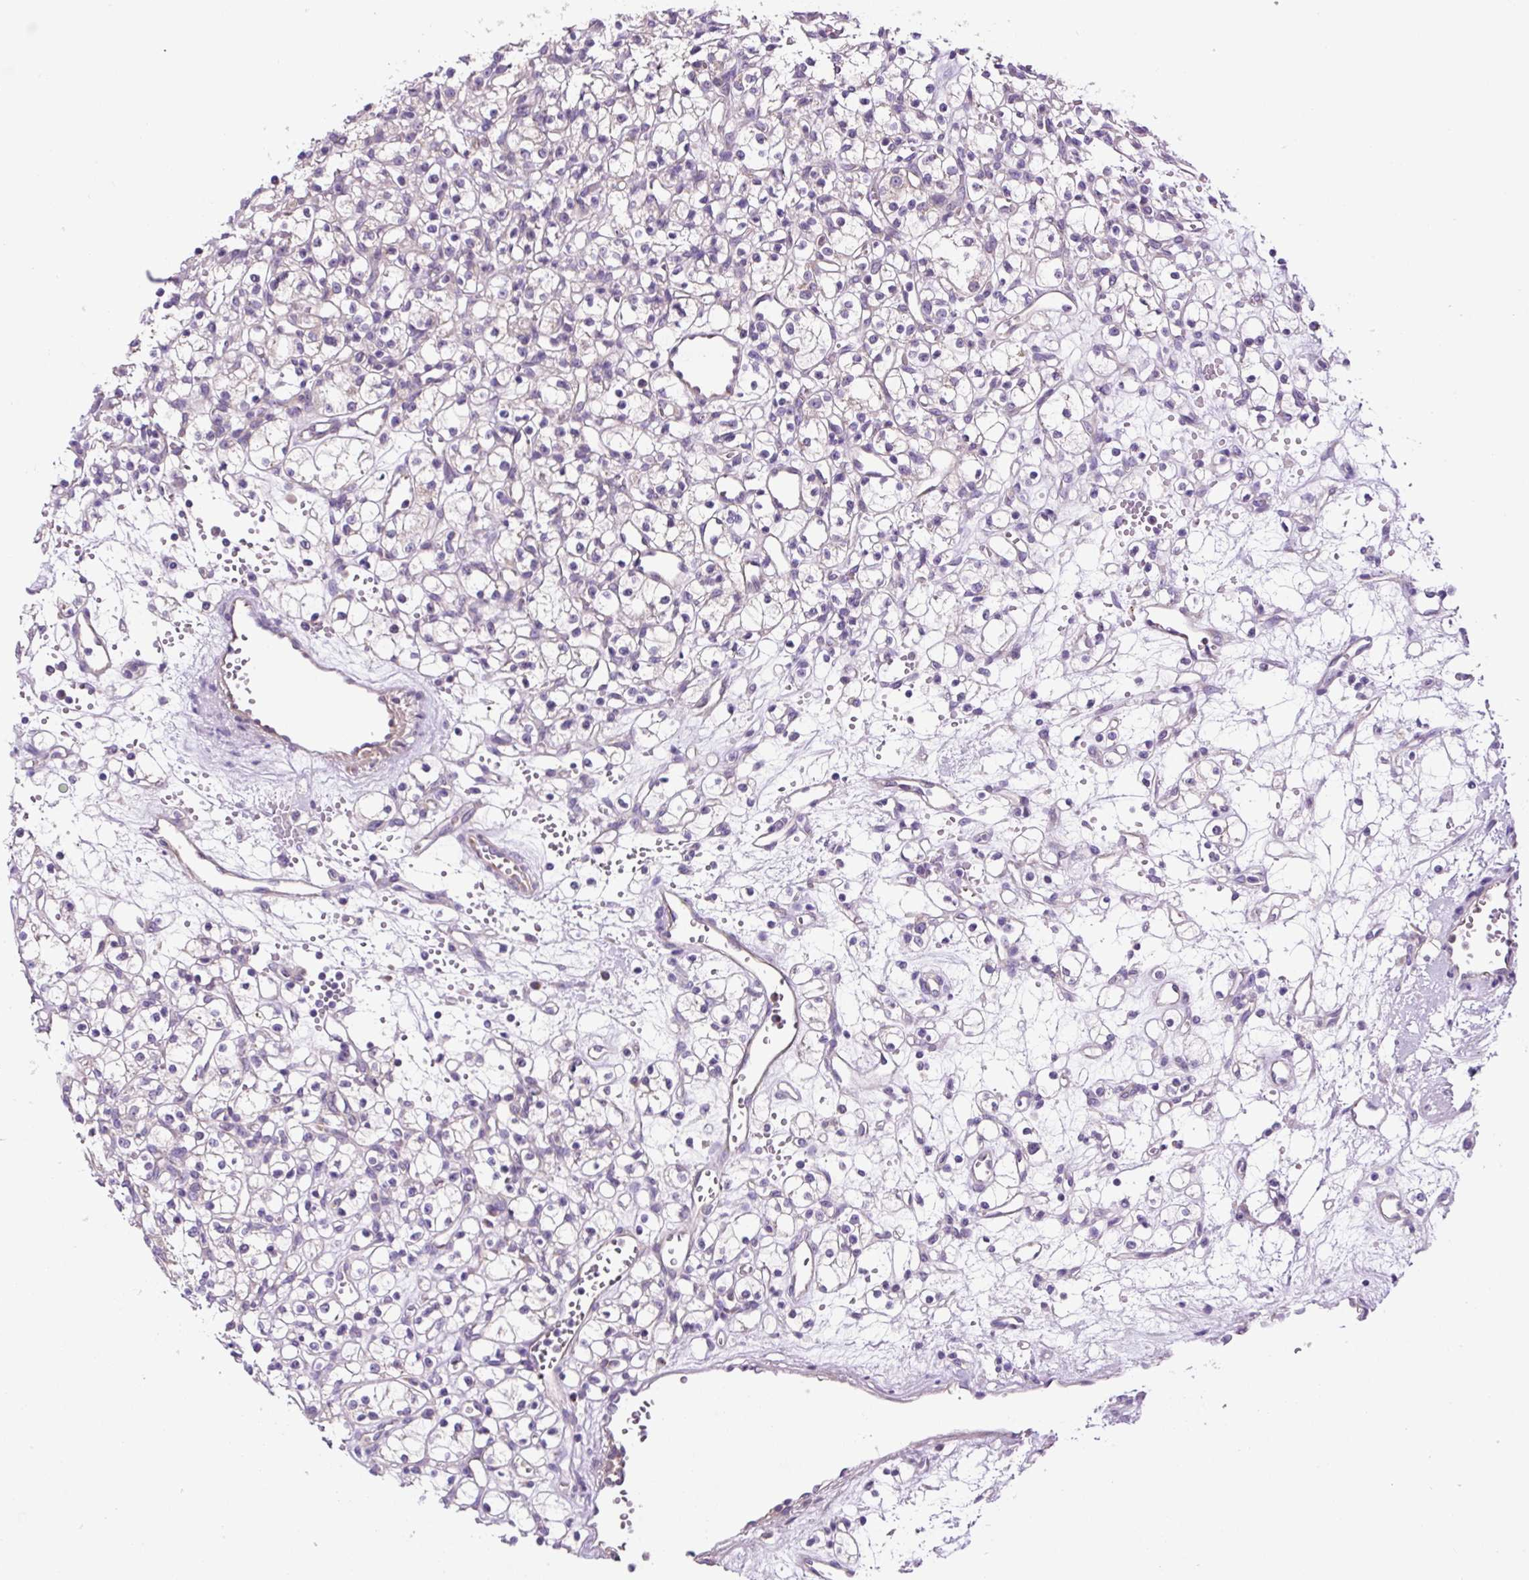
{"staining": {"intensity": "negative", "quantity": "none", "location": "none"}, "tissue": "renal cancer", "cell_type": "Tumor cells", "image_type": "cancer", "snomed": [{"axis": "morphology", "description": "Adenocarcinoma, NOS"}, {"axis": "topography", "description": "Kidney"}], "caption": "A high-resolution photomicrograph shows immunohistochemistry staining of adenocarcinoma (renal), which exhibits no significant staining in tumor cells. Nuclei are stained in blue.", "gene": "GORASP1", "patient": {"sex": "female", "age": 59}}